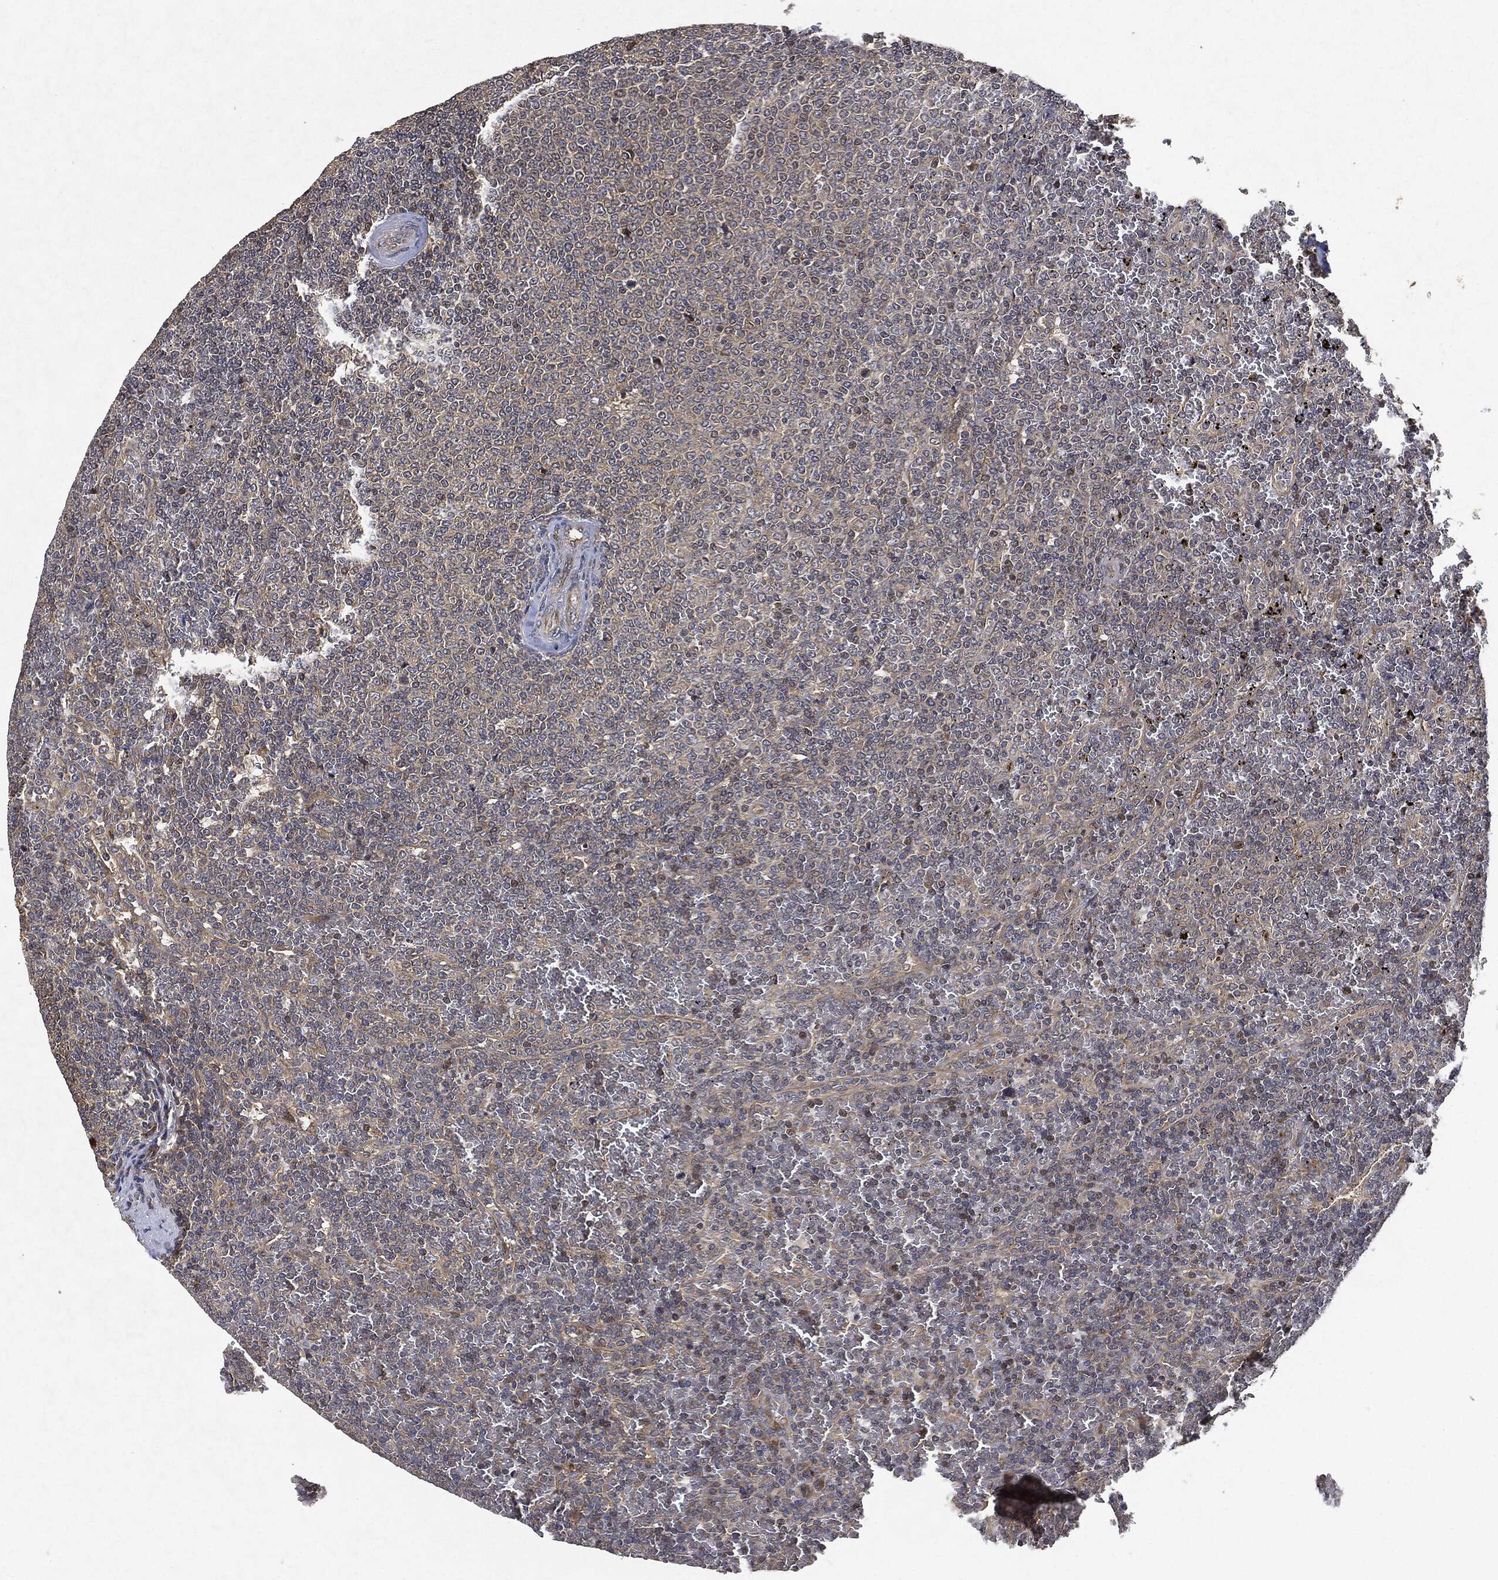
{"staining": {"intensity": "negative", "quantity": "none", "location": "none"}, "tissue": "lymphoma", "cell_type": "Tumor cells", "image_type": "cancer", "snomed": [{"axis": "morphology", "description": "Malignant lymphoma, non-Hodgkin's type, Low grade"}, {"axis": "topography", "description": "Spleen"}], "caption": "This image is of lymphoma stained with immunohistochemistry (IHC) to label a protein in brown with the nuclei are counter-stained blue. There is no positivity in tumor cells.", "gene": "MLST8", "patient": {"sex": "female", "age": 77}}